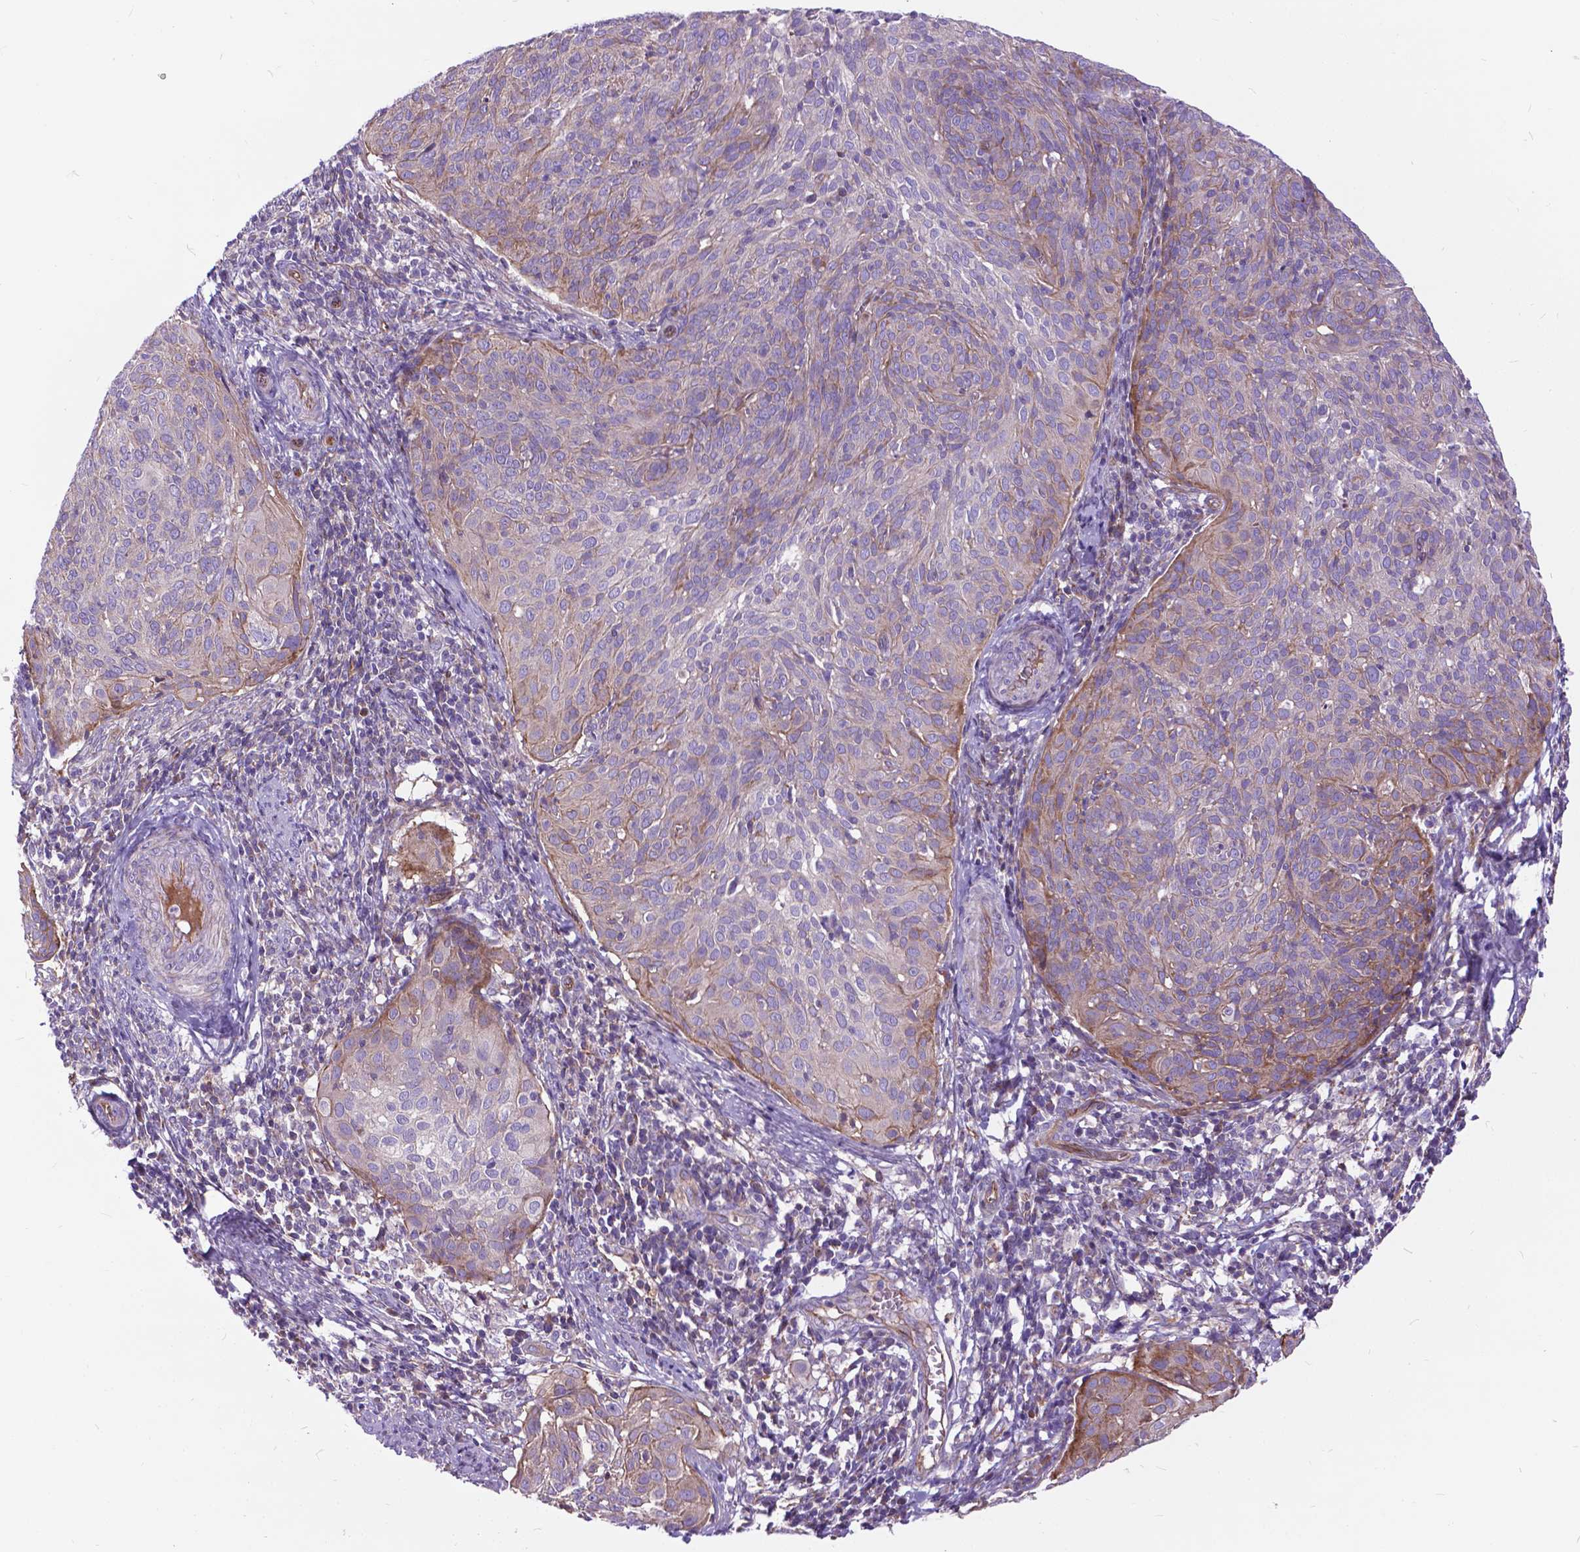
{"staining": {"intensity": "weak", "quantity": "<25%", "location": "cytoplasmic/membranous"}, "tissue": "cervical cancer", "cell_type": "Tumor cells", "image_type": "cancer", "snomed": [{"axis": "morphology", "description": "Squamous cell carcinoma, NOS"}, {"axis": "topography", "description": "Cervix"}], "caption": "Immunohistochemical staining of human squamous cell carcinoma (cervical) shows no significant positivity in tumor cells.", "gene": "FLT4", "patient": {"sex": "female", "age": 39}}